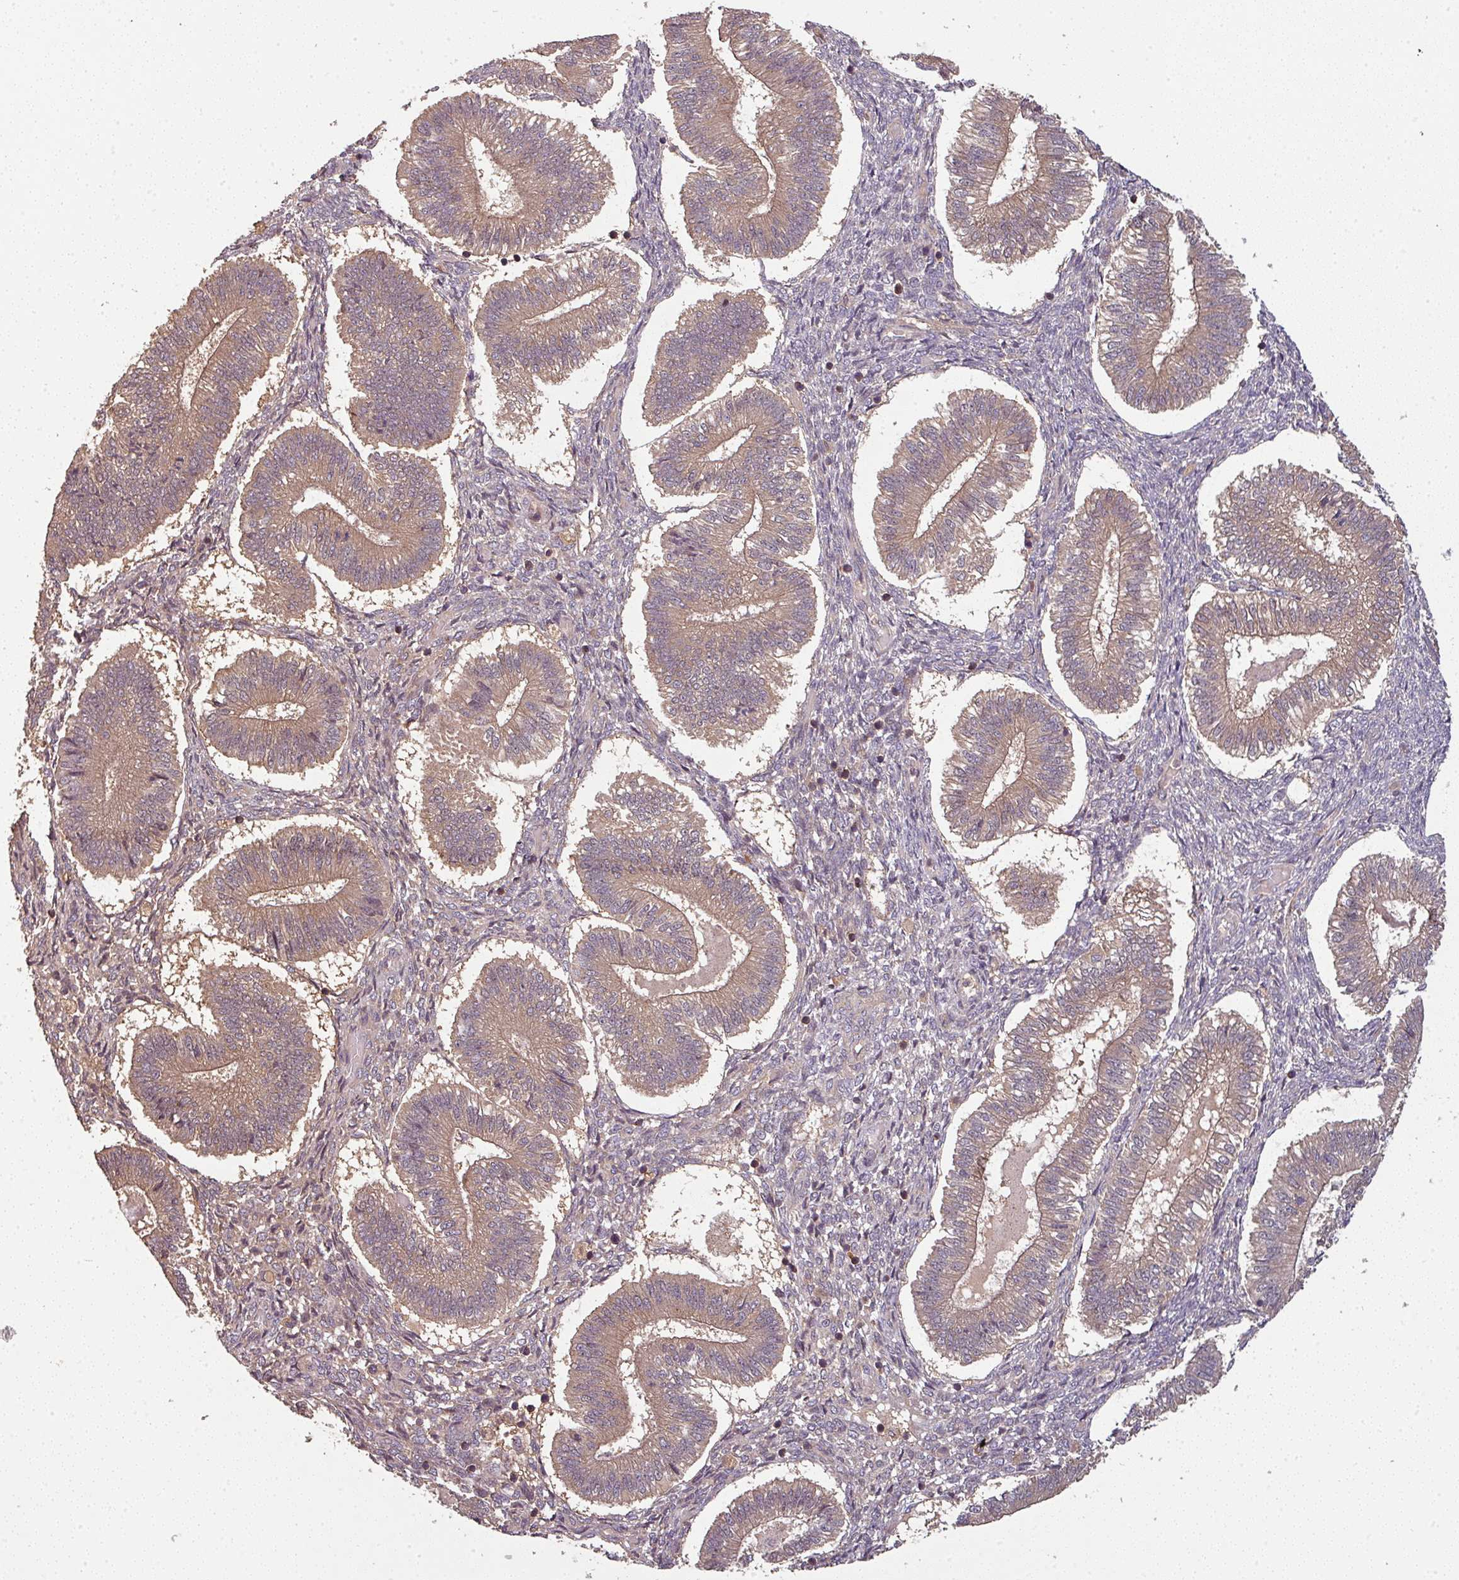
{"staining": {"intensity": "weak", "quantity": ">75%", "location": "cytoplasmic/membranous"}, "tissue": "endometrium", "cell_type": "Cells in endometrial stroma", "image_type": "normal", "snomed": [{"axis": "morphology", "description": "Normal tissue, NOS"}, {"axis": "topography", "description": "Endometrium"}], "caption": "Human endometrium stained for a protein (brown) demonstrates weak cytoplasmic/membranous positive expression in about >75% of cells in endometrial stroma.", "gene": "GSKIP", "patient": {"sex": "female", "age": 25}}